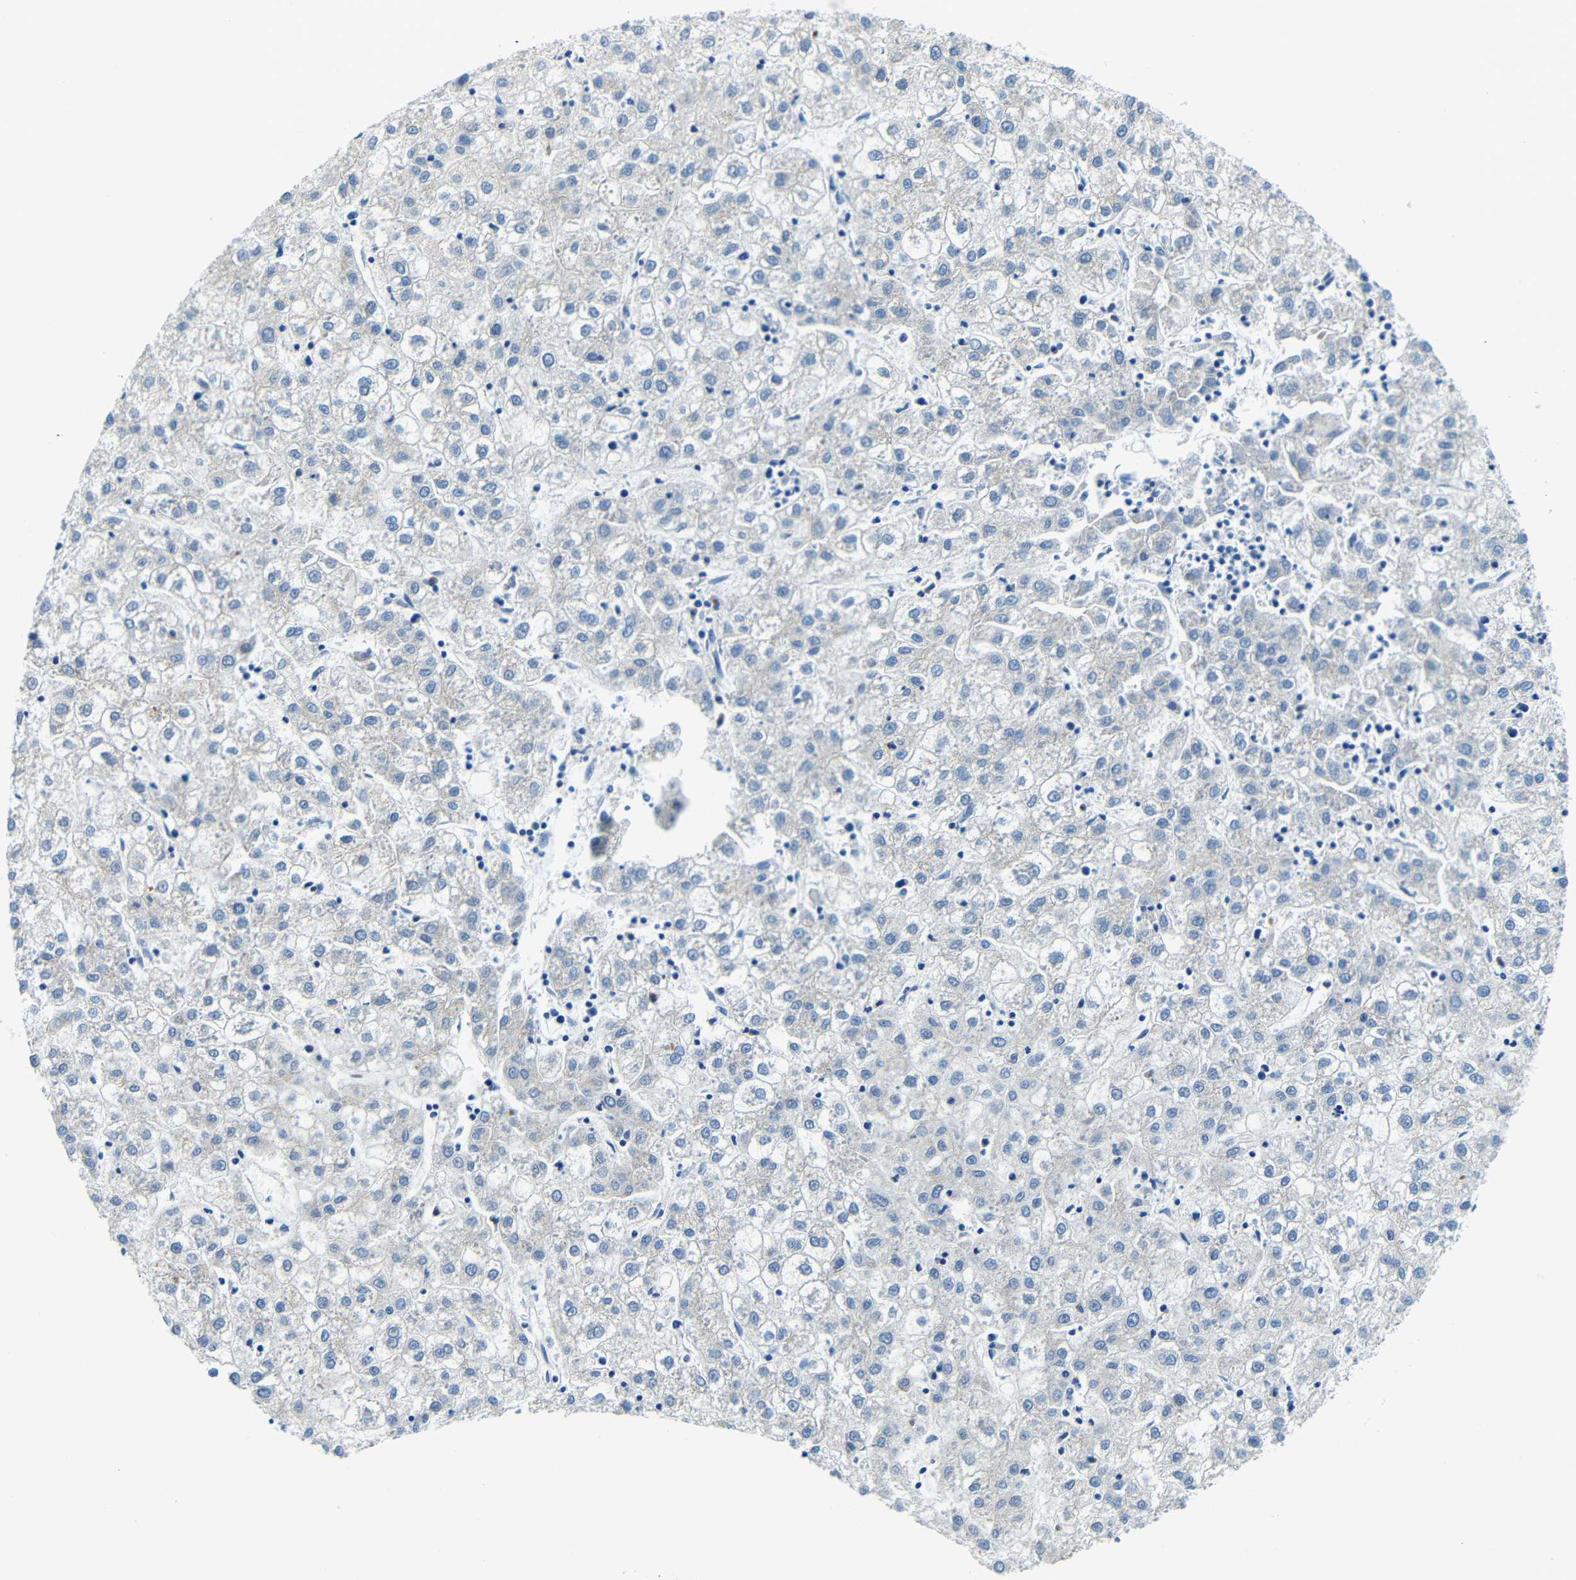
{"staining": {"intensity": "negative", "quantity": "none", "location": "none"}, "tissue": "liver cancer", "cell_type": "Tumor cells", "image_type": "cancer", "snomed": [{"axis": "morphology", "description": "Carcinoma, Hepatocellular, NOS"}, {"axis": "topography", "description": "Liver"}], "caption": "This photomicrograph is of hepatocellular carcinoma (liver) stained with immunohistochemistry (IHC) to label a protein in brown with the nuclei are counter-stained blue. There is no expression in tumor cells.", "gene": "USO1", "patient": {"sex": "male", "age": 72}}